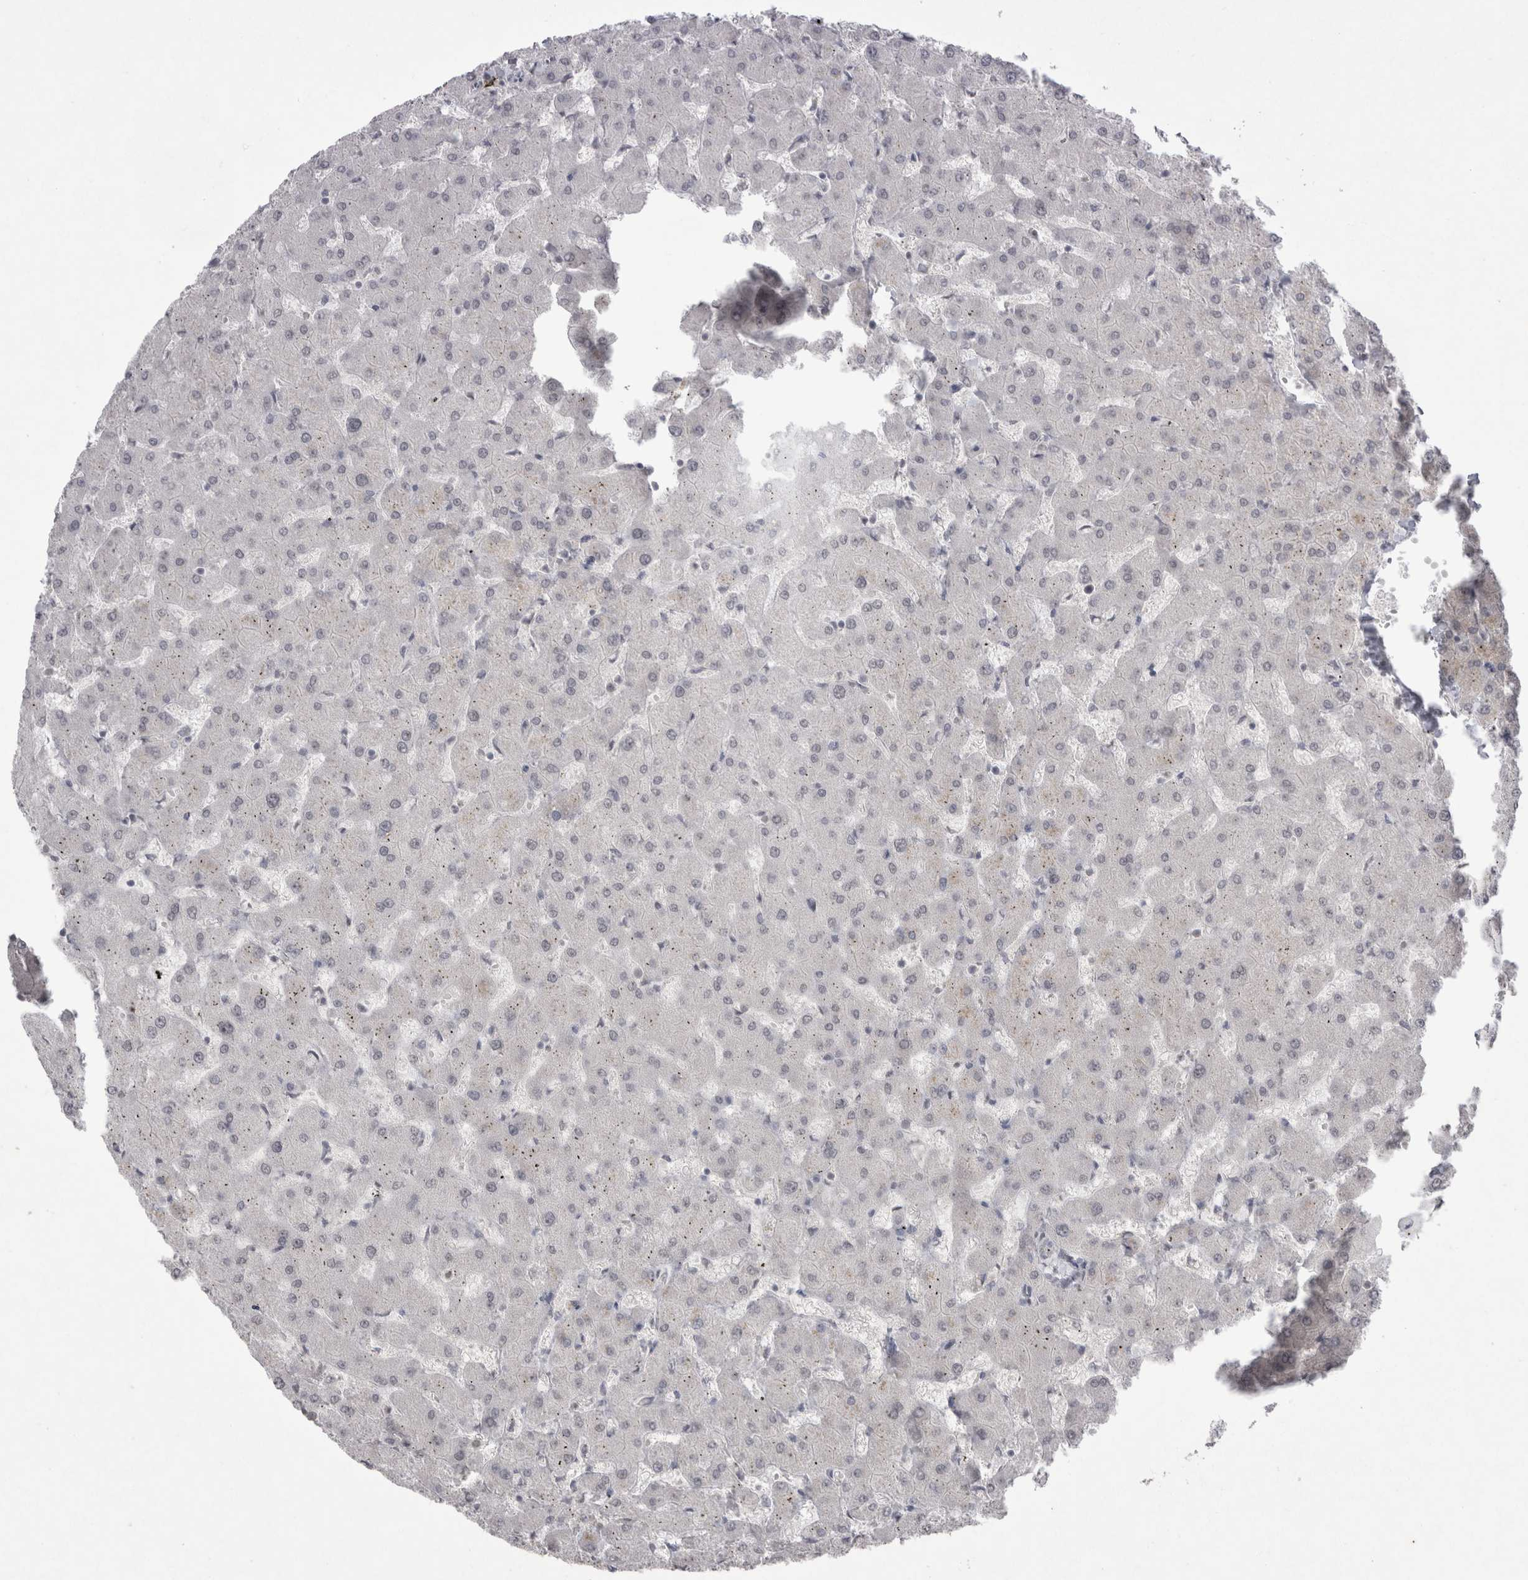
{"staining": {"intensity": "negative", "quantity": "none", "location": "none"}, "tissue": "liver", "cell_type": "Cholangiocytes", "image_type": "normal", "snomed": [{"axis": "morphology", "description": "Normal tissue, NOS"}, {"axis": "topography", "description": "Liver"}], "caption": "High power microscopy histopathology image of an immunohistochemistry (IHC) photomicrograph of benign liver, revealing no significant expression in cholangiocytes. (DAB immunohistochemistry (IHC), high magnification).", "gene": "DDX4", "patient": {"sex": "female", "age": 63}}